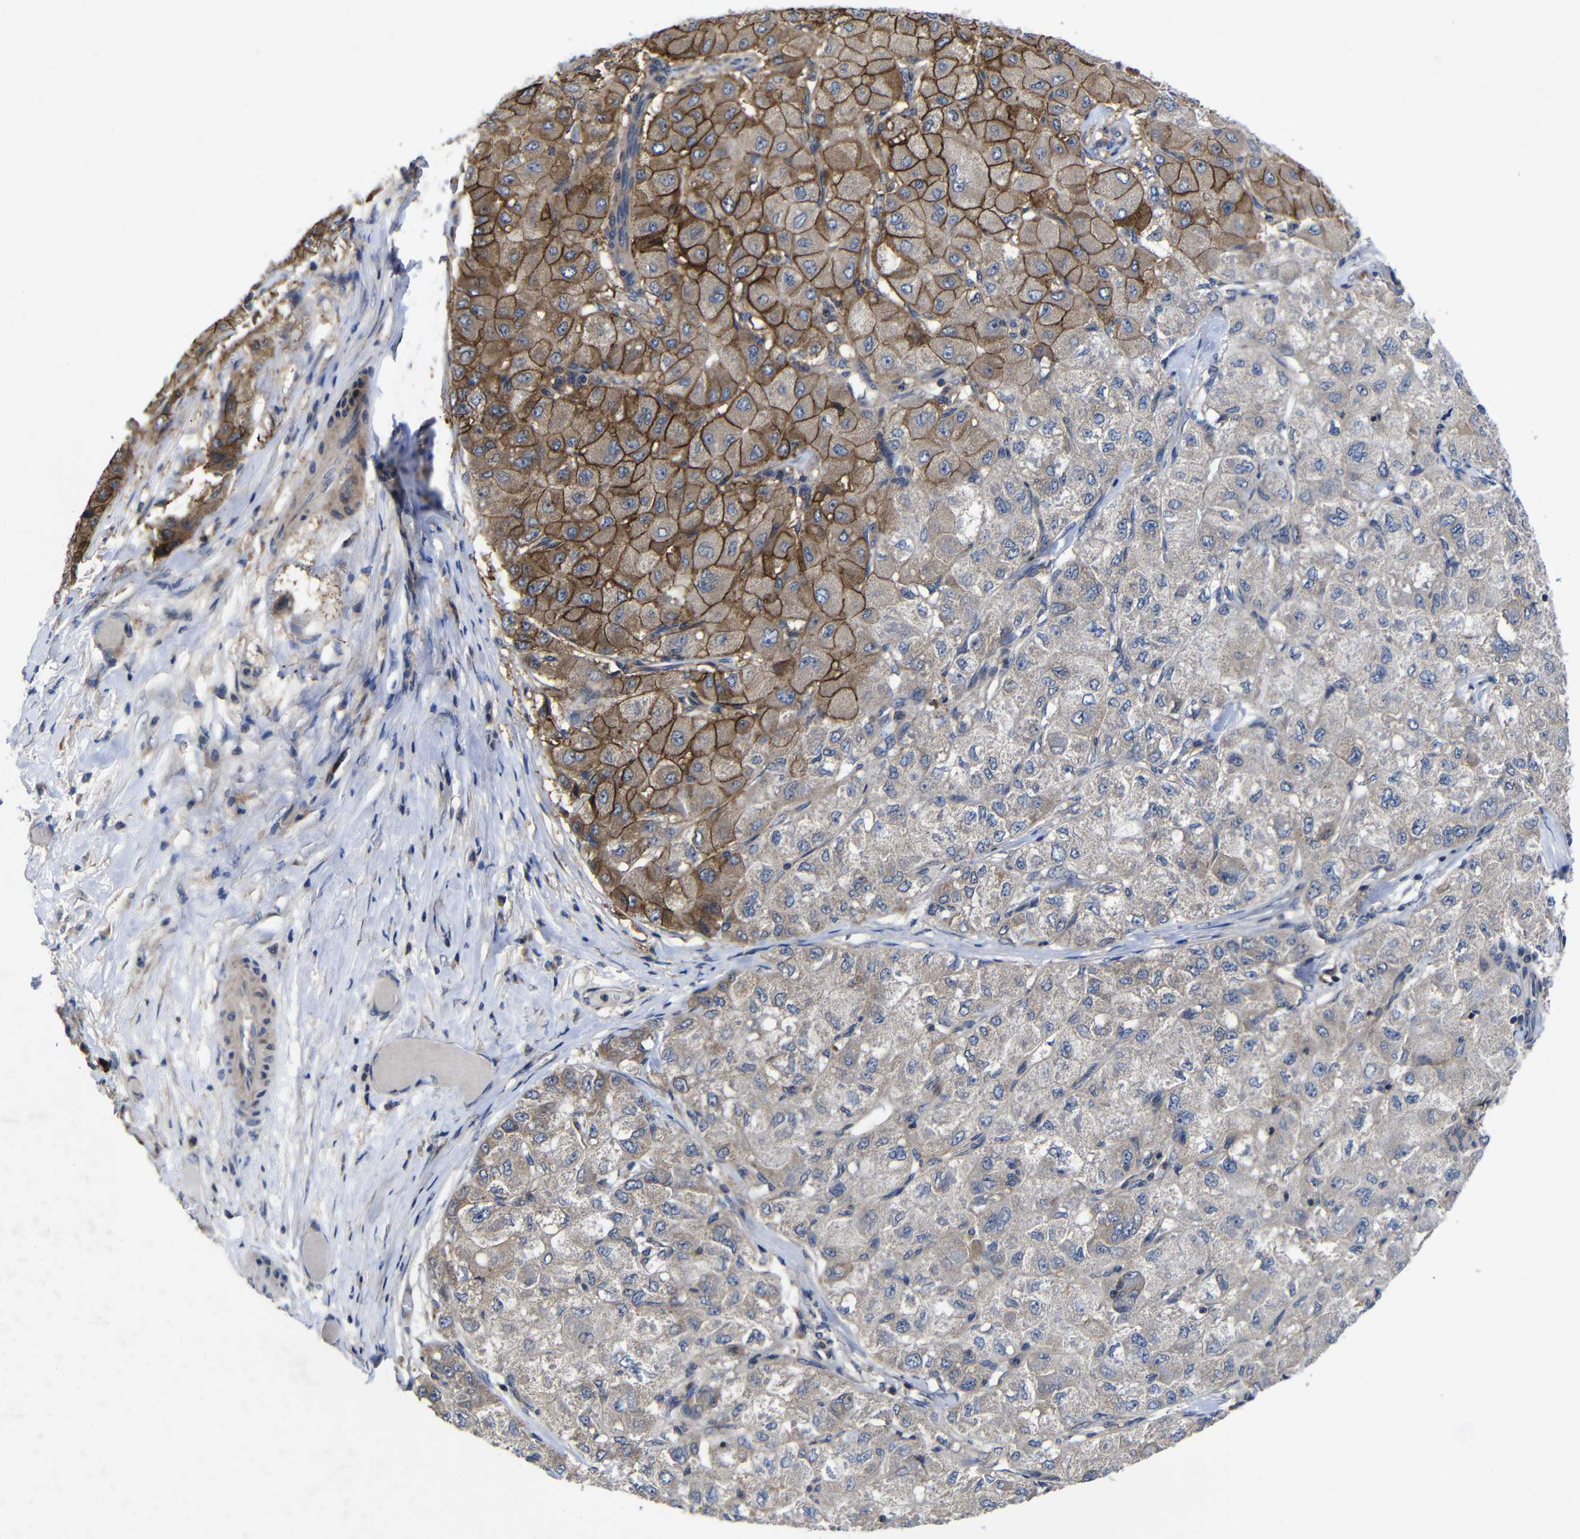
{"staining": {"intensity": "moderate", "quantity": "<25%", "location": "cytoplasmic/membranous"}, "tissue": "liver cancer", "cell_type": "Tumor cells", "image_type": "cancer", "snomed": [{"axis": "morphology", "description": "Carcinoma, Hepatocellular, NOS"}, {"axis": "topography", "description": "Liver"}], "caption": "Approximately <25% of tumor cells in hepatocellular carcinoma (liver) demonstrate moderate cytoplasmic/membranous protein positivity as visualized by brown immunohistochemical staining.", "gene": "LPAR5", "patient": {"sex": "male", "age": 80}}